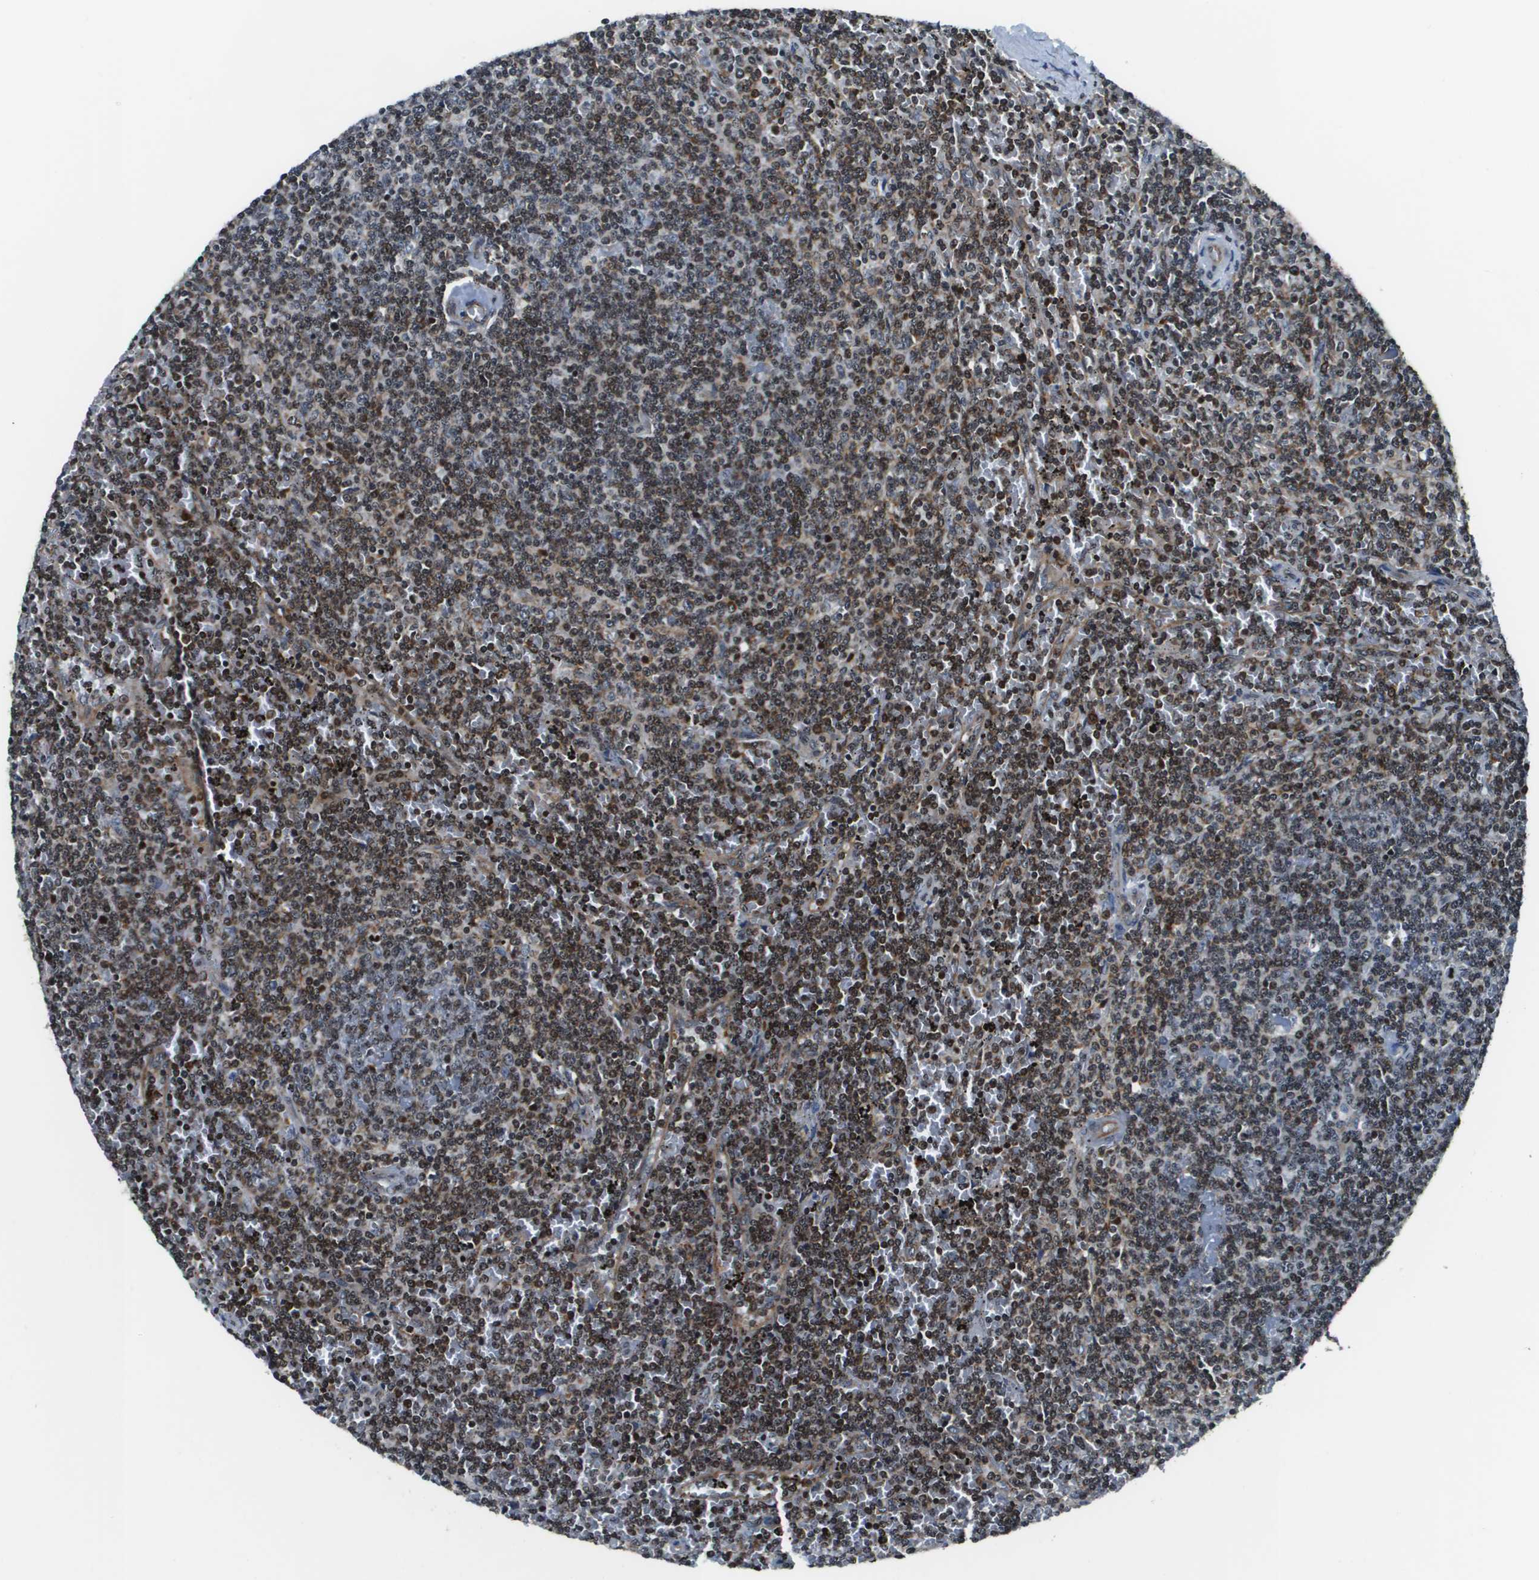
{"staining": {"intensity": "moderate", "quantity": ">75%", "location": "nuclear"}, "tissue": "lymphoma", "cell_type": "Tumor cells", "image_type": "cancer", "snomed": [{"axis": "morphology", "description": "Malignant lymphoma, non-Hodgkin's type, Low grade"}, {"axis": "topography", "description": "Spleen"}], "caption": "Immunohistochemical staining of lymphoma displays medium levels of moderate nuclear expression in about >75% of tumor cells.", "gene": "ESYT1", "patient": {"sex": "female", "age": 50}}